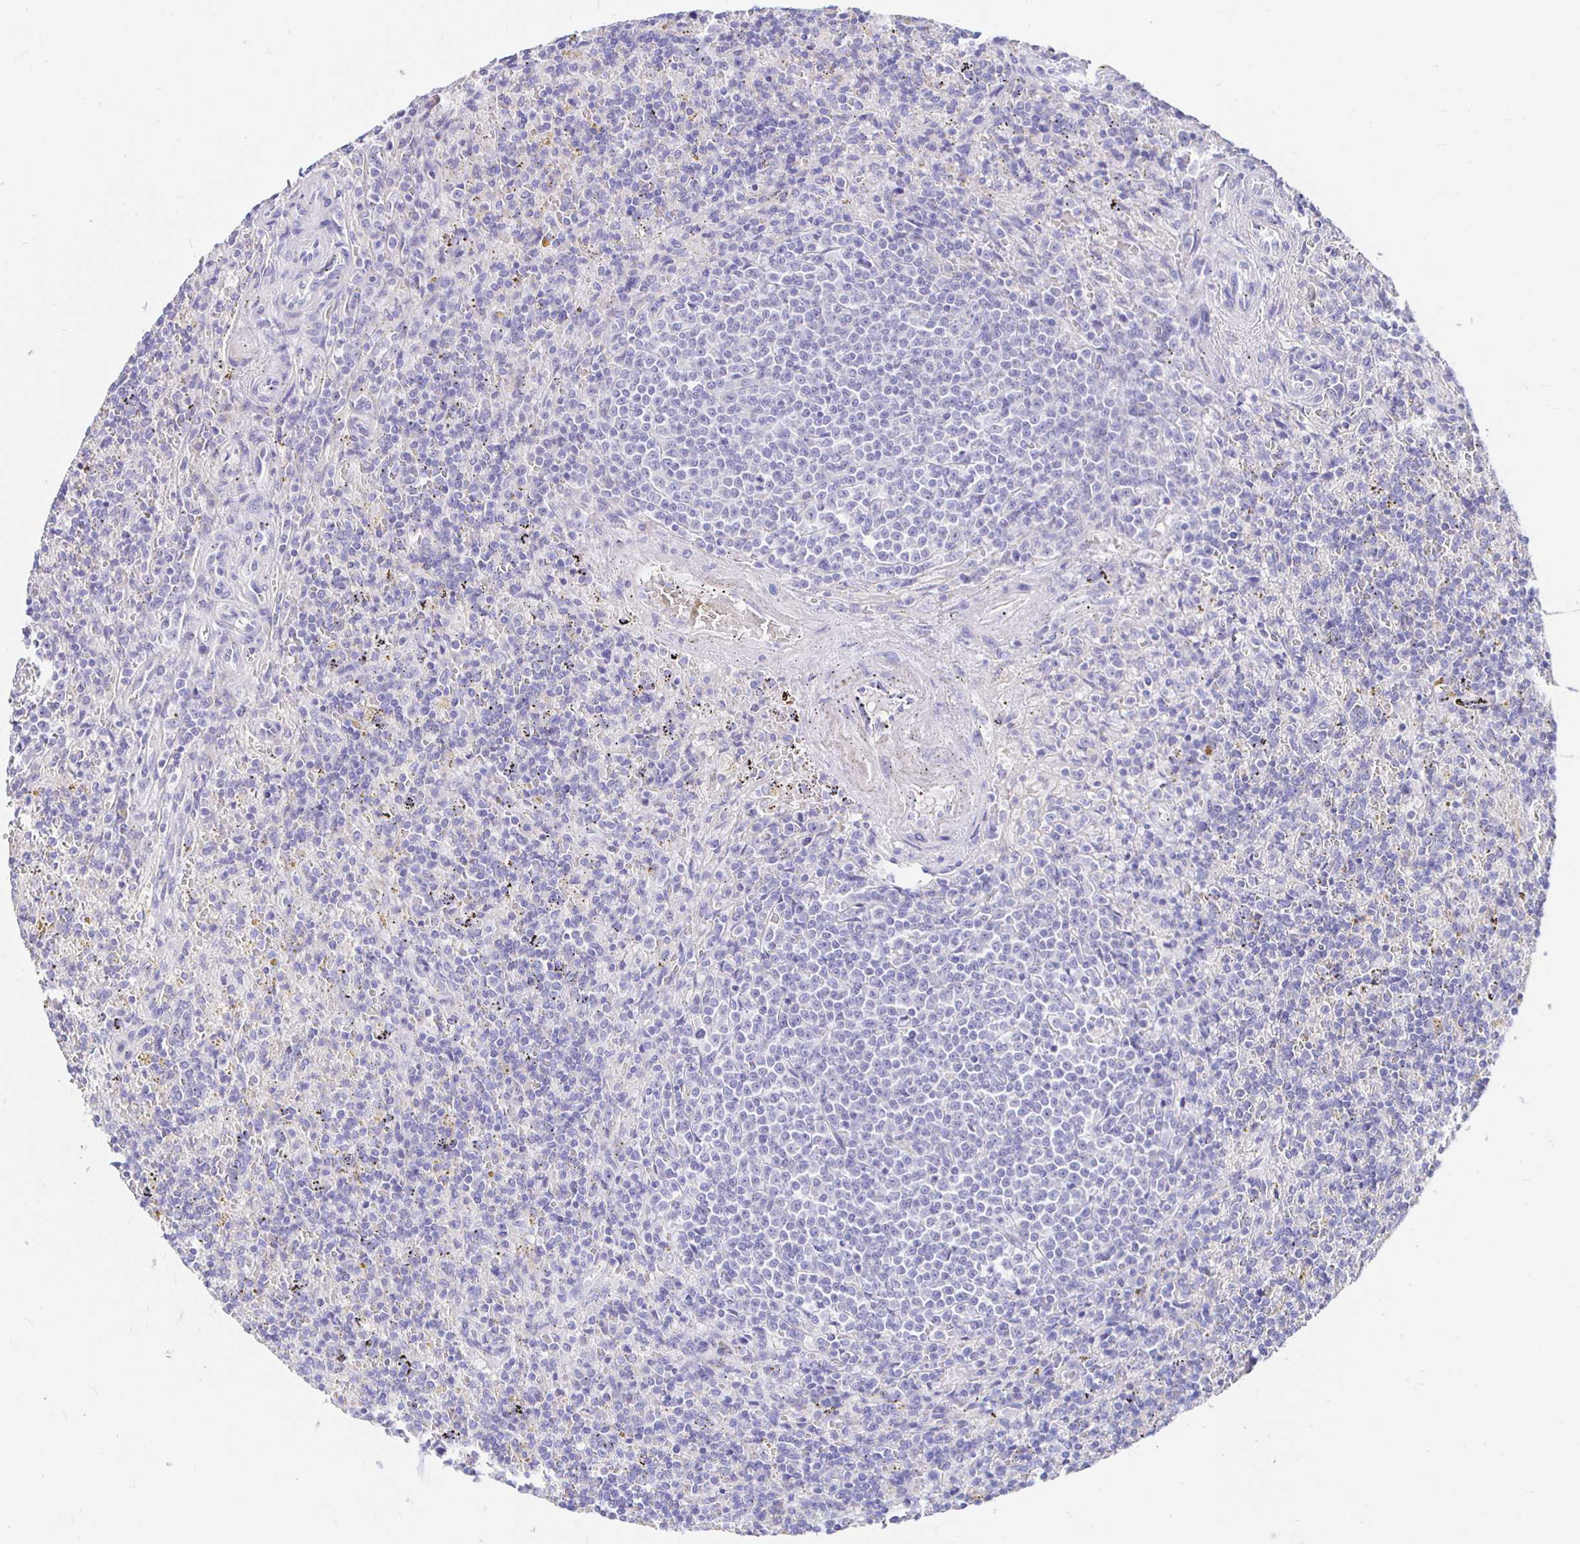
{"staining": {"intensity": "negative", "quantity": "none", "location": "none"}, "tissue": "lymphoma", "cell_type": "Tumor cells", "image_type": "cancer", "snomed": [{"axis": "morphology", "description": "Malignant lymphoma, non-Hodgkin's type, Low grade"}, {"axis": "topography", "description": "Spleen"}], "caption": "Tumor cells are negative for protein expression in human lymphoma. (IHC, brightfield microscopy, high magnification).", "gene": "NECAB1", "patient": {"sex": "male", "age": 67}}